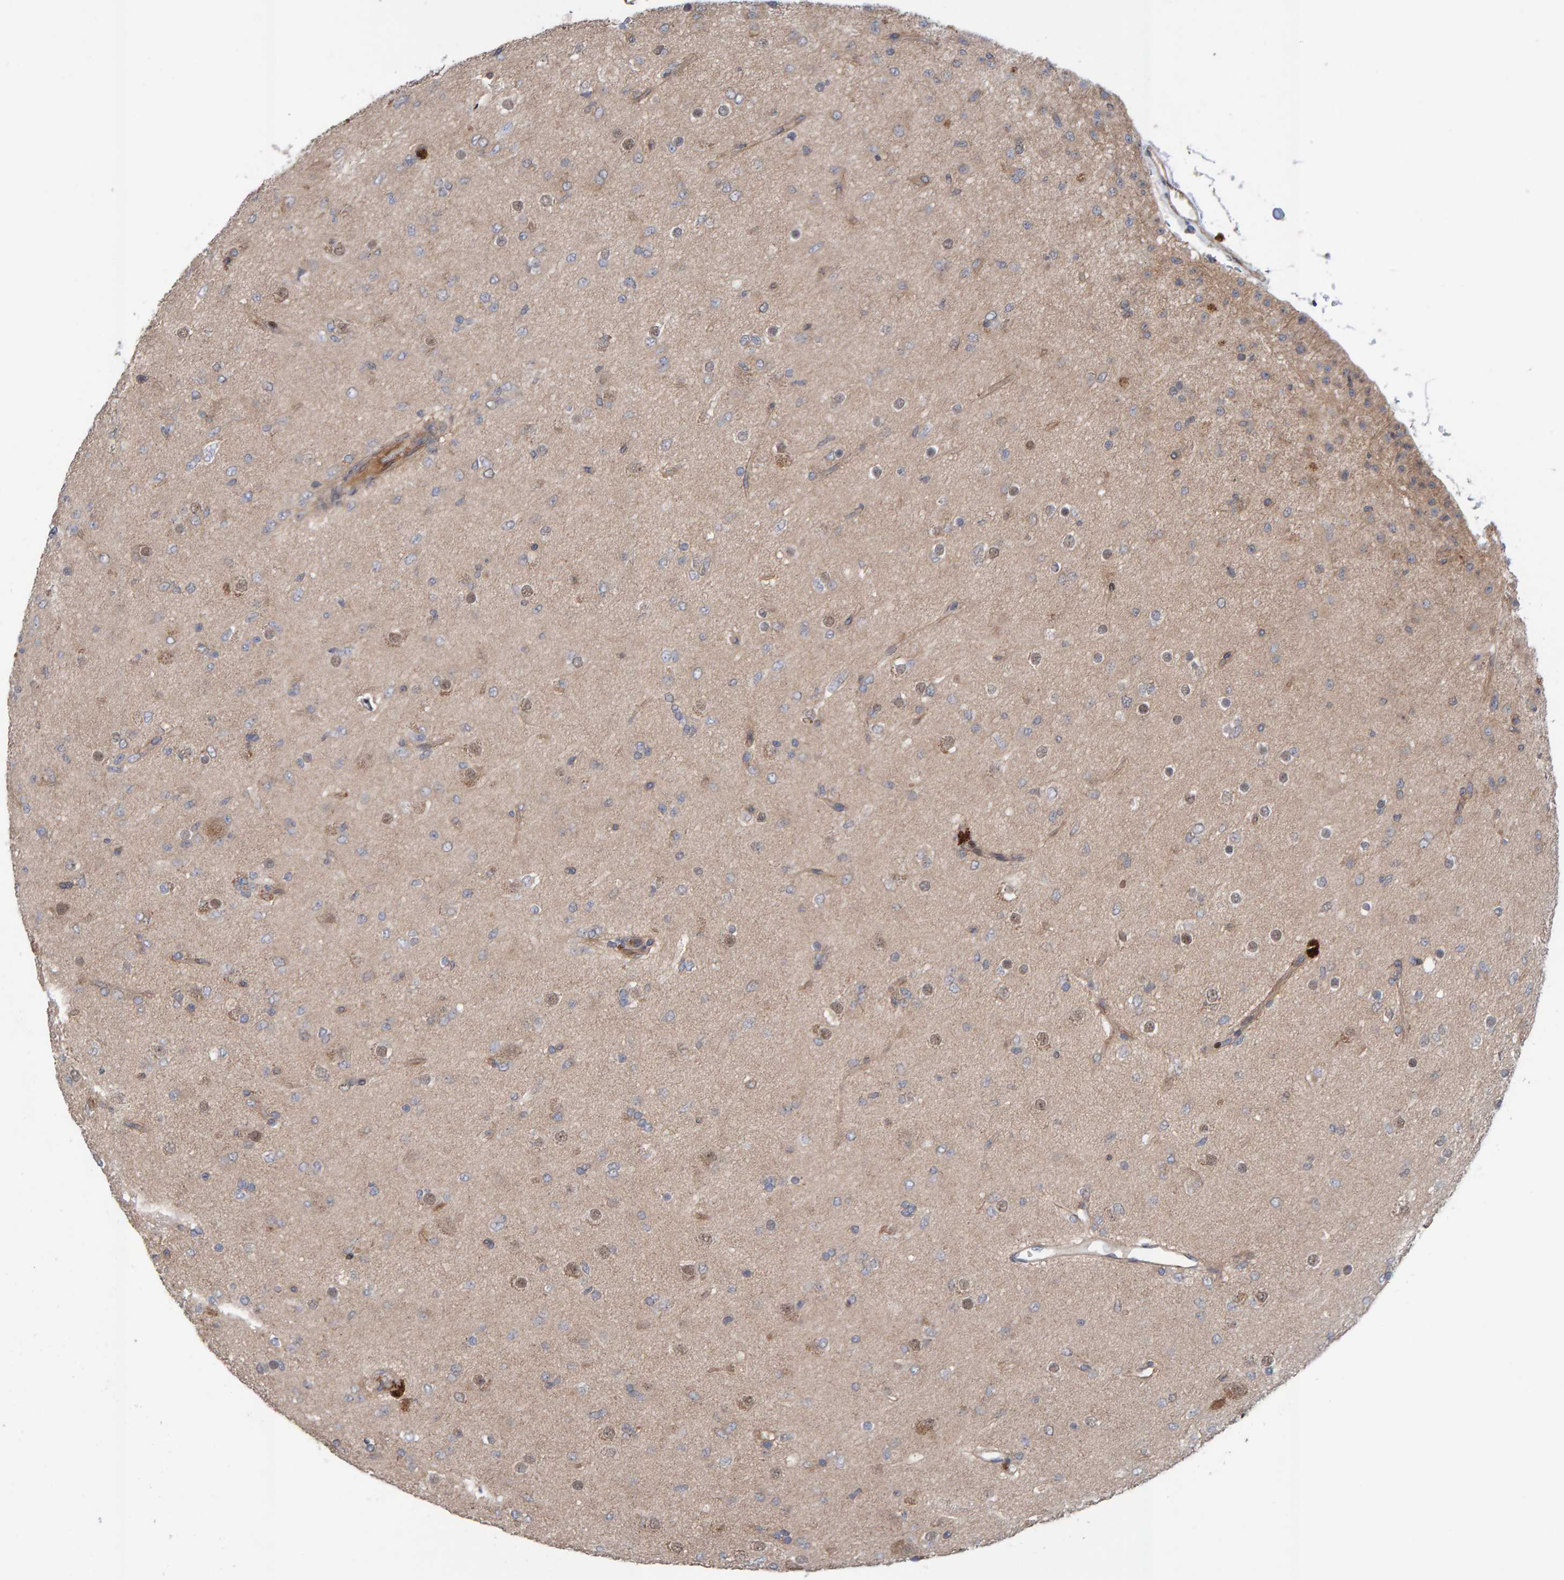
{"staining": {"intensity": "weak", "quantity": "25%-75%", "location": "cytoplasmic/membranous,nuclear"}, "tissue": "glioma", "cell_type": "Tumor cells", "image_type": "cancer", "snomed": [{"axis": "morphology", "description": "Glioma, malignant, Low grade"}, {"axis": "topography", "description": "Brain"}], "caption": "IHC of human malignant glioma (low-grade) displays low levels of weak cytoplasmic/membranous and nuclear expression in approximately 25%-75% of tumor cells.", "gene": "LRSAM1", "patient": {"sex": "male", "age": 65}}